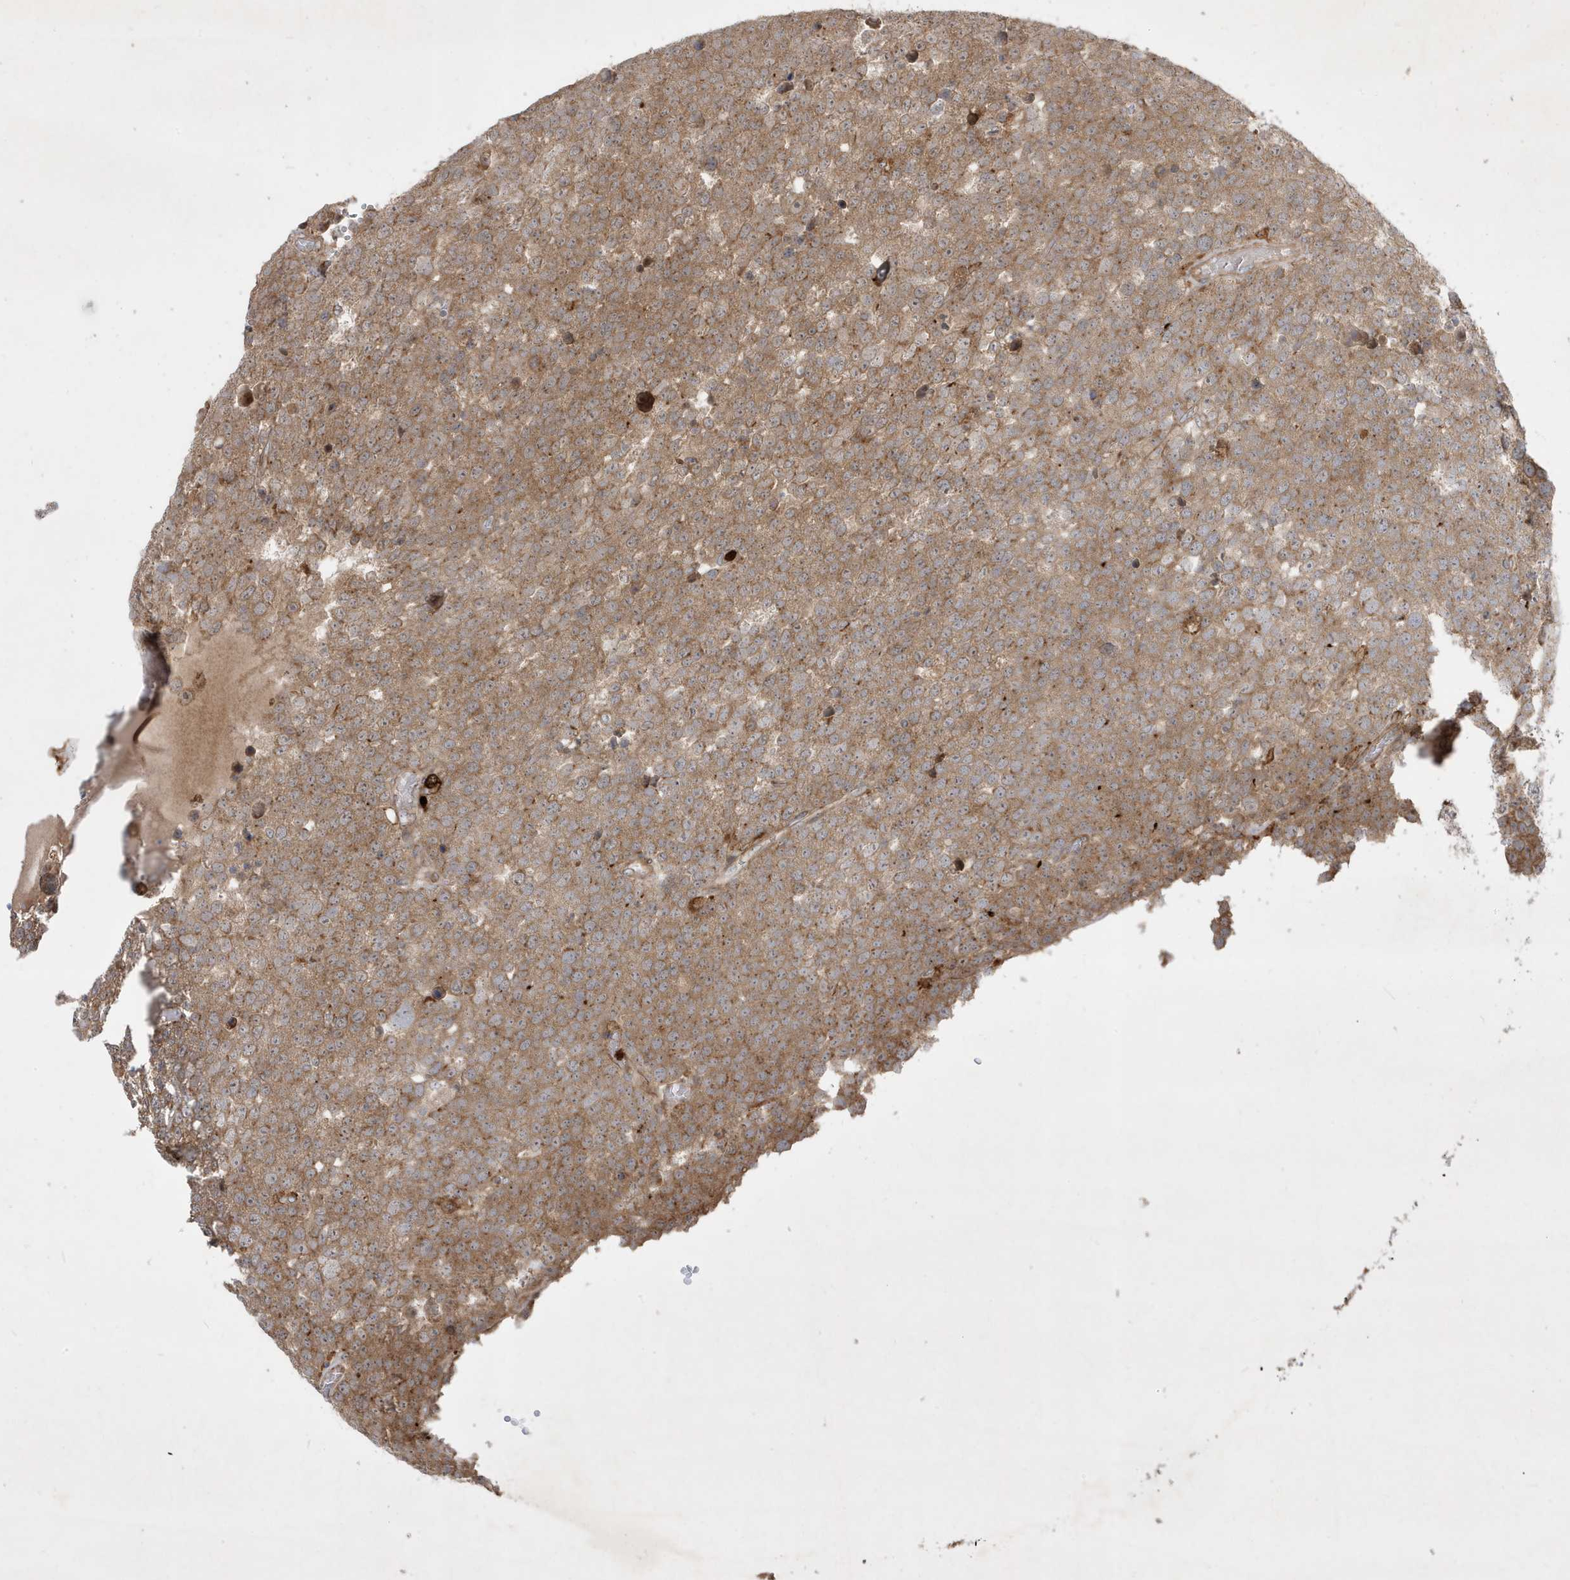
{"staining": {"intensity": "moderate", "quantity": ">75%", "location": "cytoplasmic/membranous"}, "tissue": "testis cancer", "cell_type": "Tumor cells", "image_type": "cancer", "snomed": [{"axis": "morphology", "description": "Seminoma, NOS"}, {"axis": "topography", "description": "Testis"}], "caption": "Moderate cytoplasmic/membranous staining for a protein is identified in approximately >75% of tumor cells of testis cancer using immunohistochemistry.", "gene": "IFT57", "patient": {"sex": "male", "age": 71}}